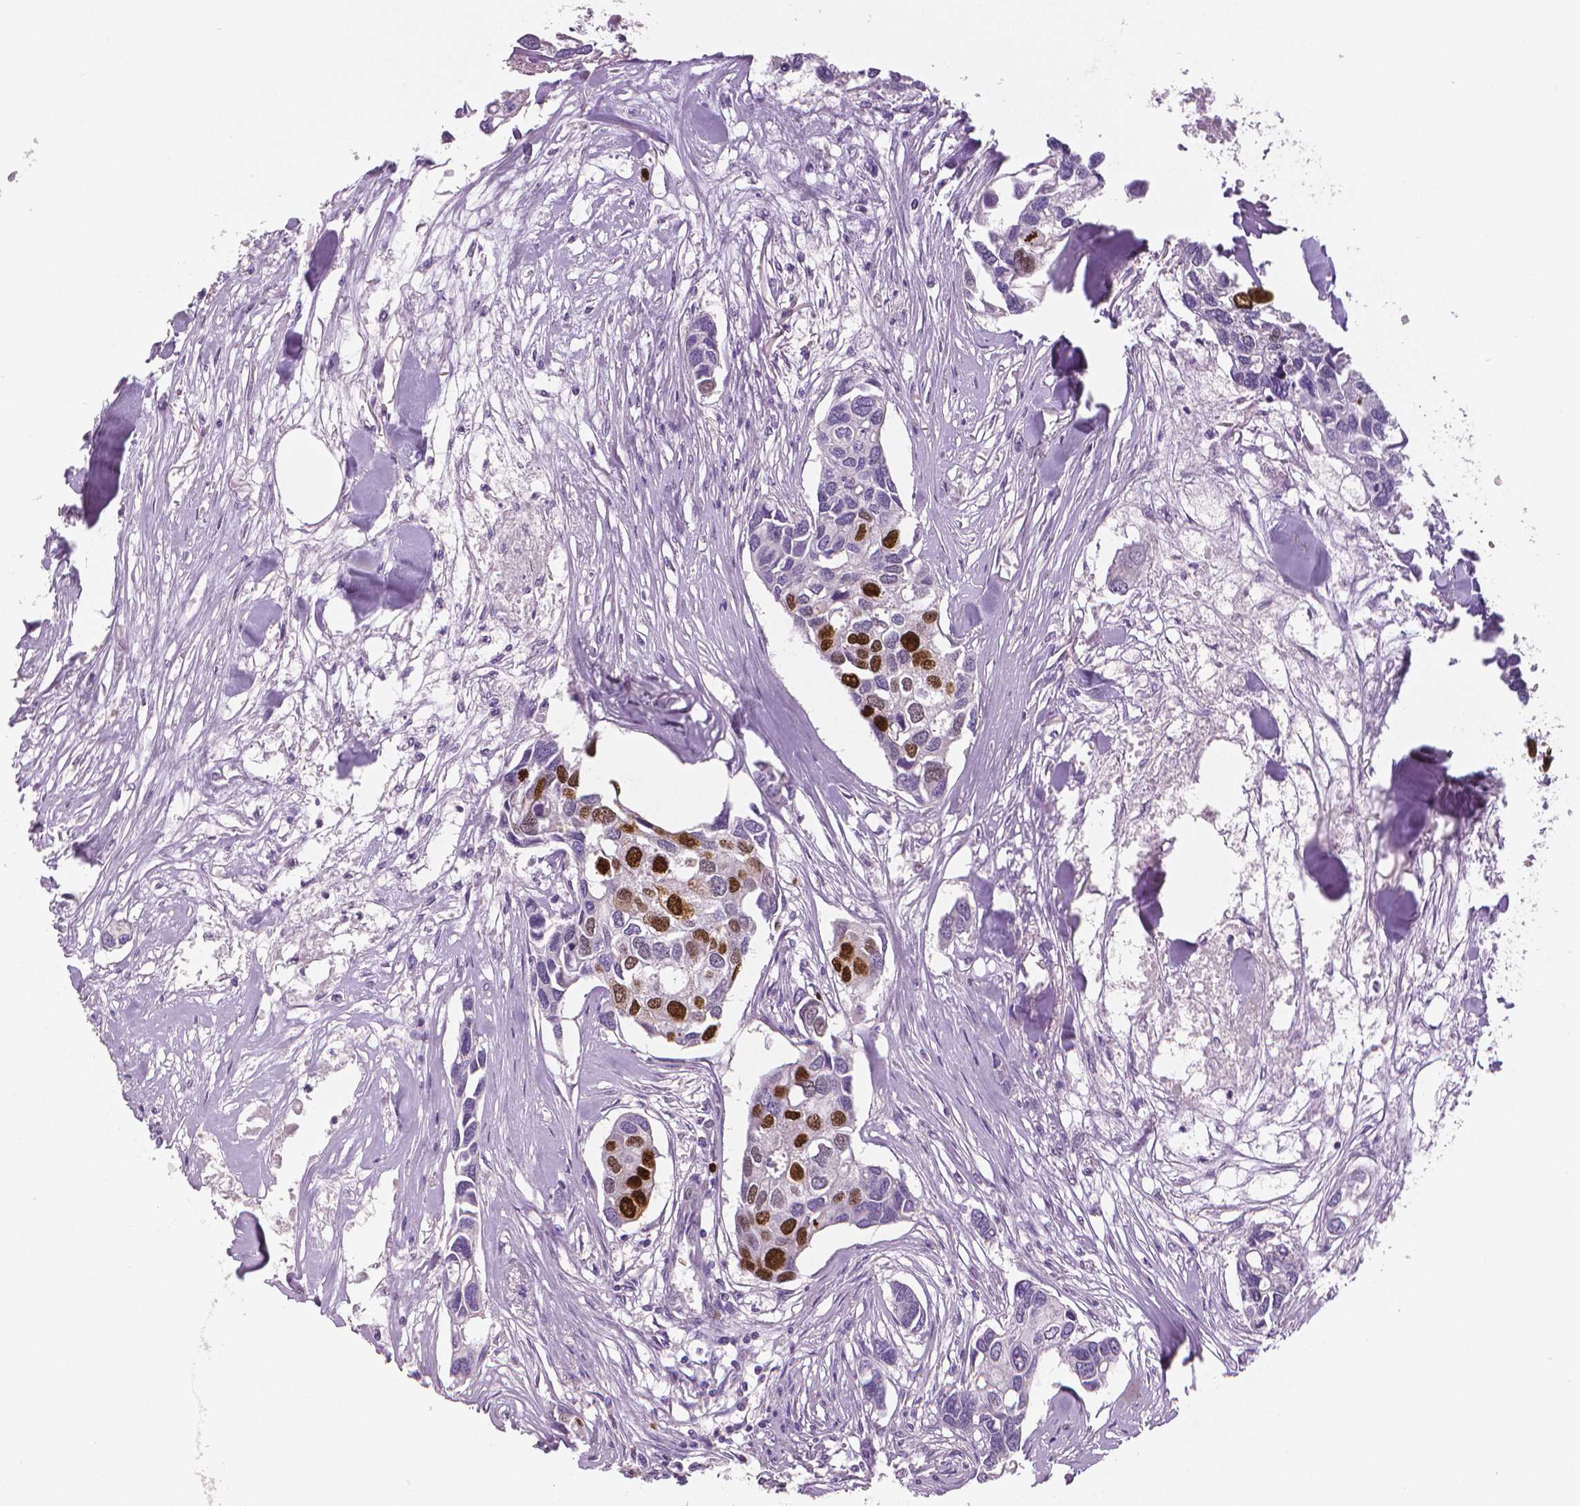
{"staining": {"intensity": "strong", "quantity": "<25%", "location": "nuclear"}, "tissue": "breast cancer", "cell_type": "Tumor cells", "image_type": "cancer", "snomed": [{"axis": "morphology", "description": "Duct carcinoma"}, {"axis": "topography", "description": "Breast"}], "caption": "IHC image of neoplastic tissue: breast cancer stained using immunohistochemistry (IHC) displays medium levels of strong protein expression localized specifically in the nuclear of tumor cells, appearing as a nuclear brown color.", "gene": "MKI67", "patient": {"sex": "female", "age": 83}}